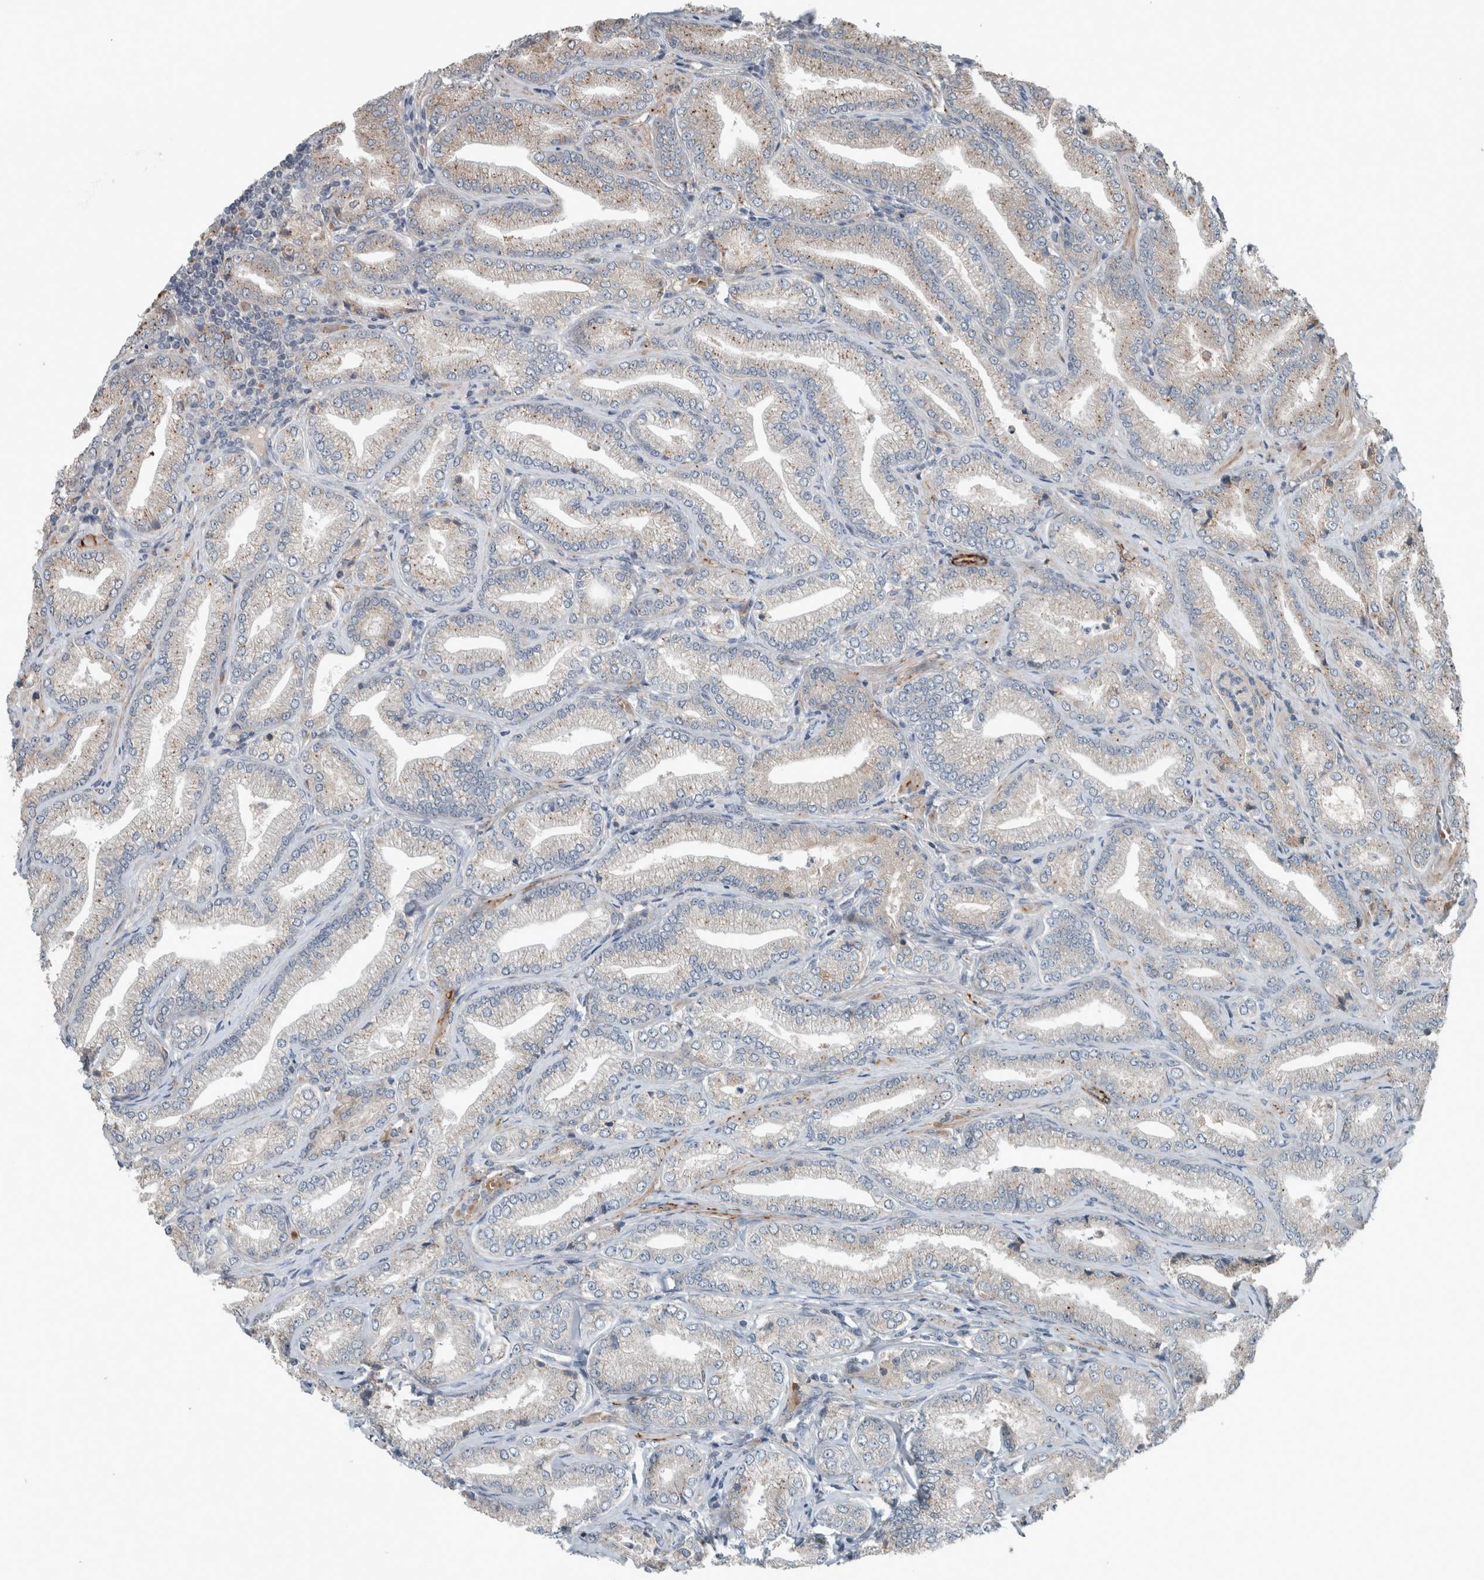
{"staining": {"intensity": "weak", "quantity": "<25%", "location": "cytoplasmic/membranous"}, "tissue": "prostate cancer", "cell_type": "Tumor cells", "image_type": "cancer", "snomed": [{"axis": "morphology", "description": "Adenocarcinoma, Low grade"}, {"axis": "topography", "description": "Prostate"}], "caption": "Immunohistochemical staining of prostate adenocarcinoma (low-grade) exhibits no significant positivity in tumor cells.", "gene": "JADE2", "patient": {"sex": "male", "age": 62}}